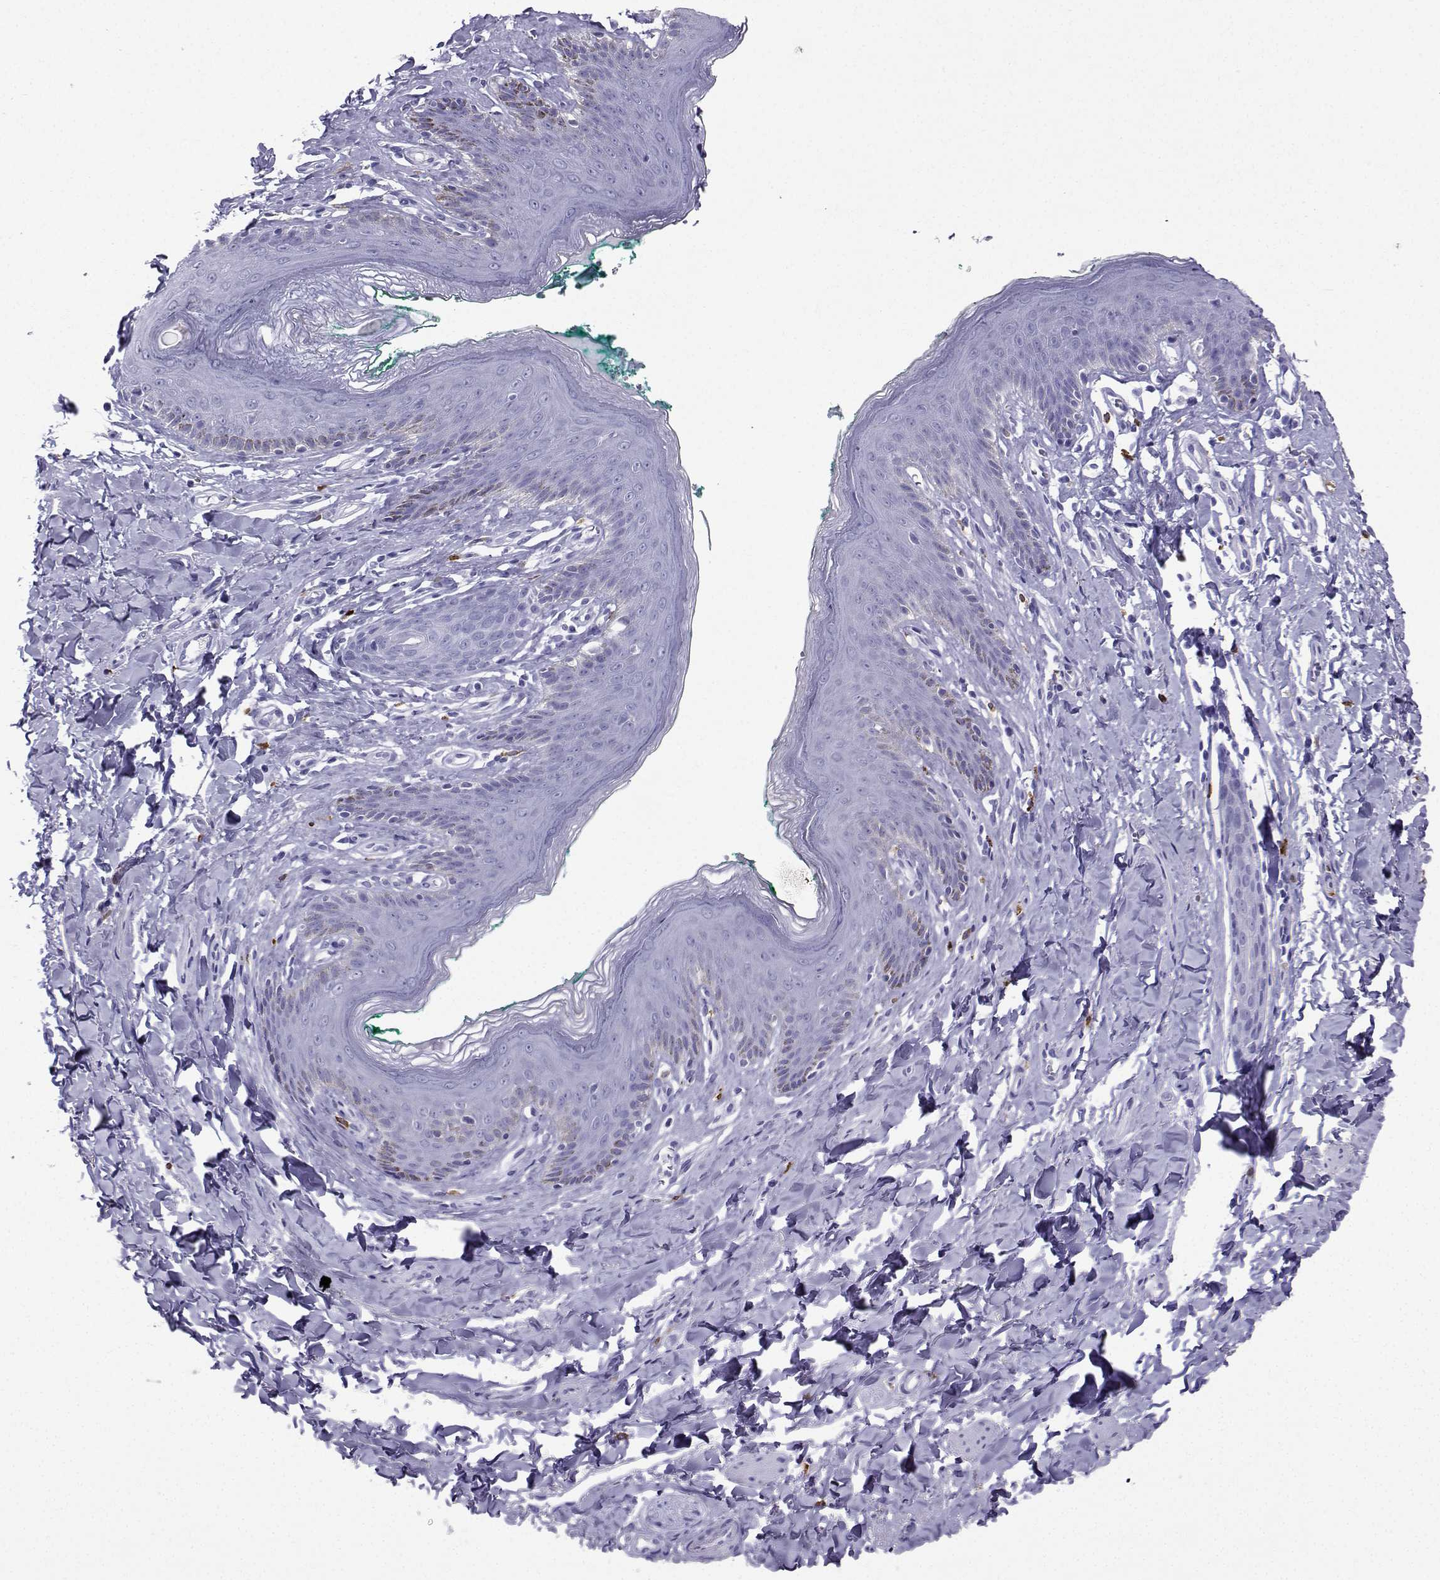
{"staining": {"intensity": "negative", "quantity": "none", "location": "none"}, "tissue": "skin", "cell_type": "Epidermal cells", "image_type": "normal", "snomed": [{"axis": "morphology", "description": "Normal tissue, NOS"}, {"axis": "topography", "description": "Vulva"}], "caption": "This histopathology image is of unremarkable skin stained with immunohistochemistry to label a protein in brown with the nuclei are counter-stained blue. There is no expression in epidermal cells. Nuclei are stained in blue.", "gene": "SLC18A2", "patient": {"sex": "female", "age": 66}}